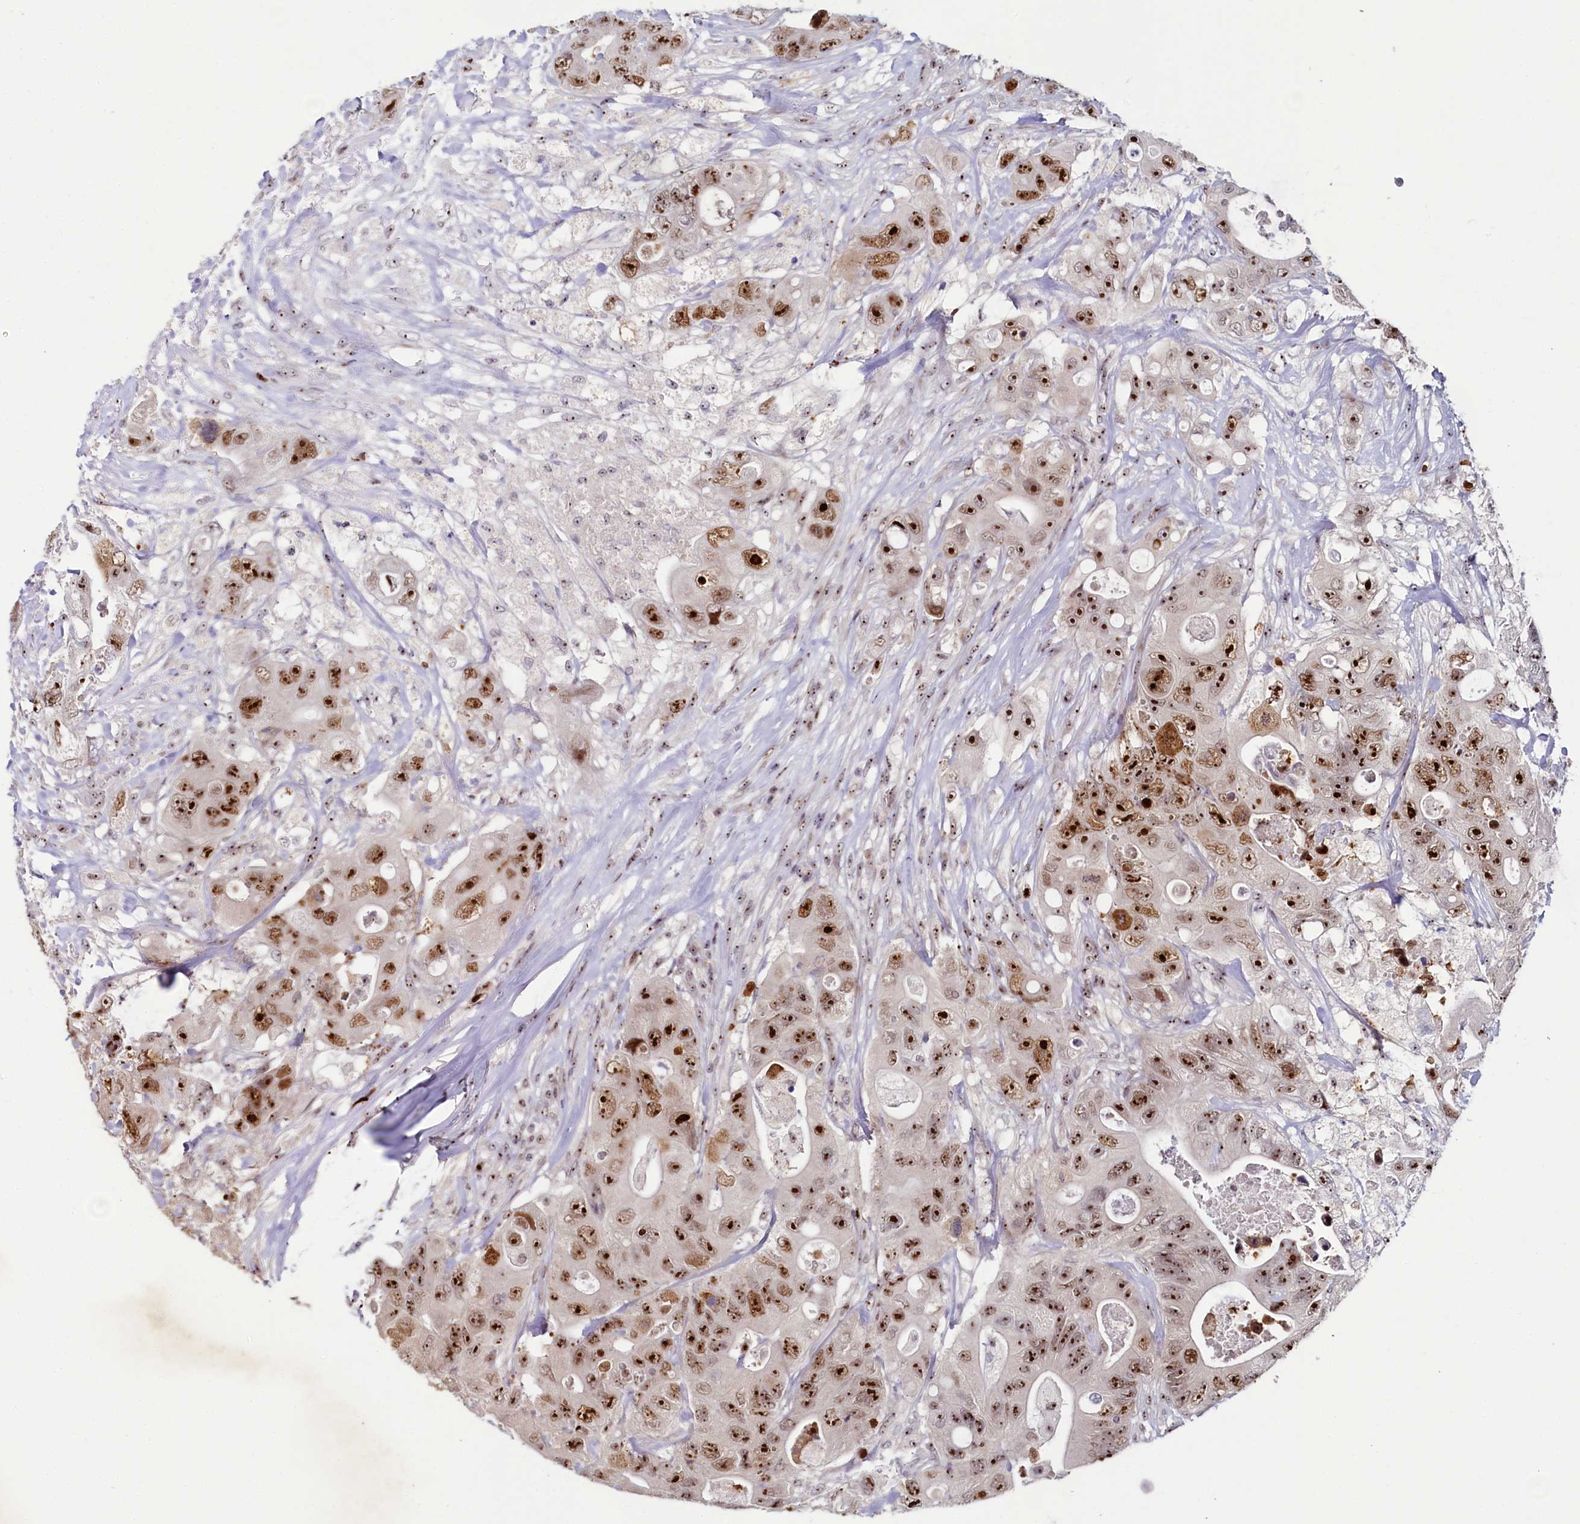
{"staining": {"intensity": "strong", "quantity": ">75%", "location": "nuclear"}, "tissue": "colorectal cancer", "cell_type": "Tumor cells", "image_type": "cancer", "snomed": [{"axis": "morphology", "description": "Adenocarcinoma, NOS"}, {"axis": "topography", "description": "Colon"}], "caption": "Brown immunohistochemical staining in colorectal cancer shows strong nuclear expression in approximately >75% of tumor cells. (DAB IHC with brightfield microscopy, high magnification).", "gene": "TCOF1", "patient": {"sex": "female", "age": 46}}